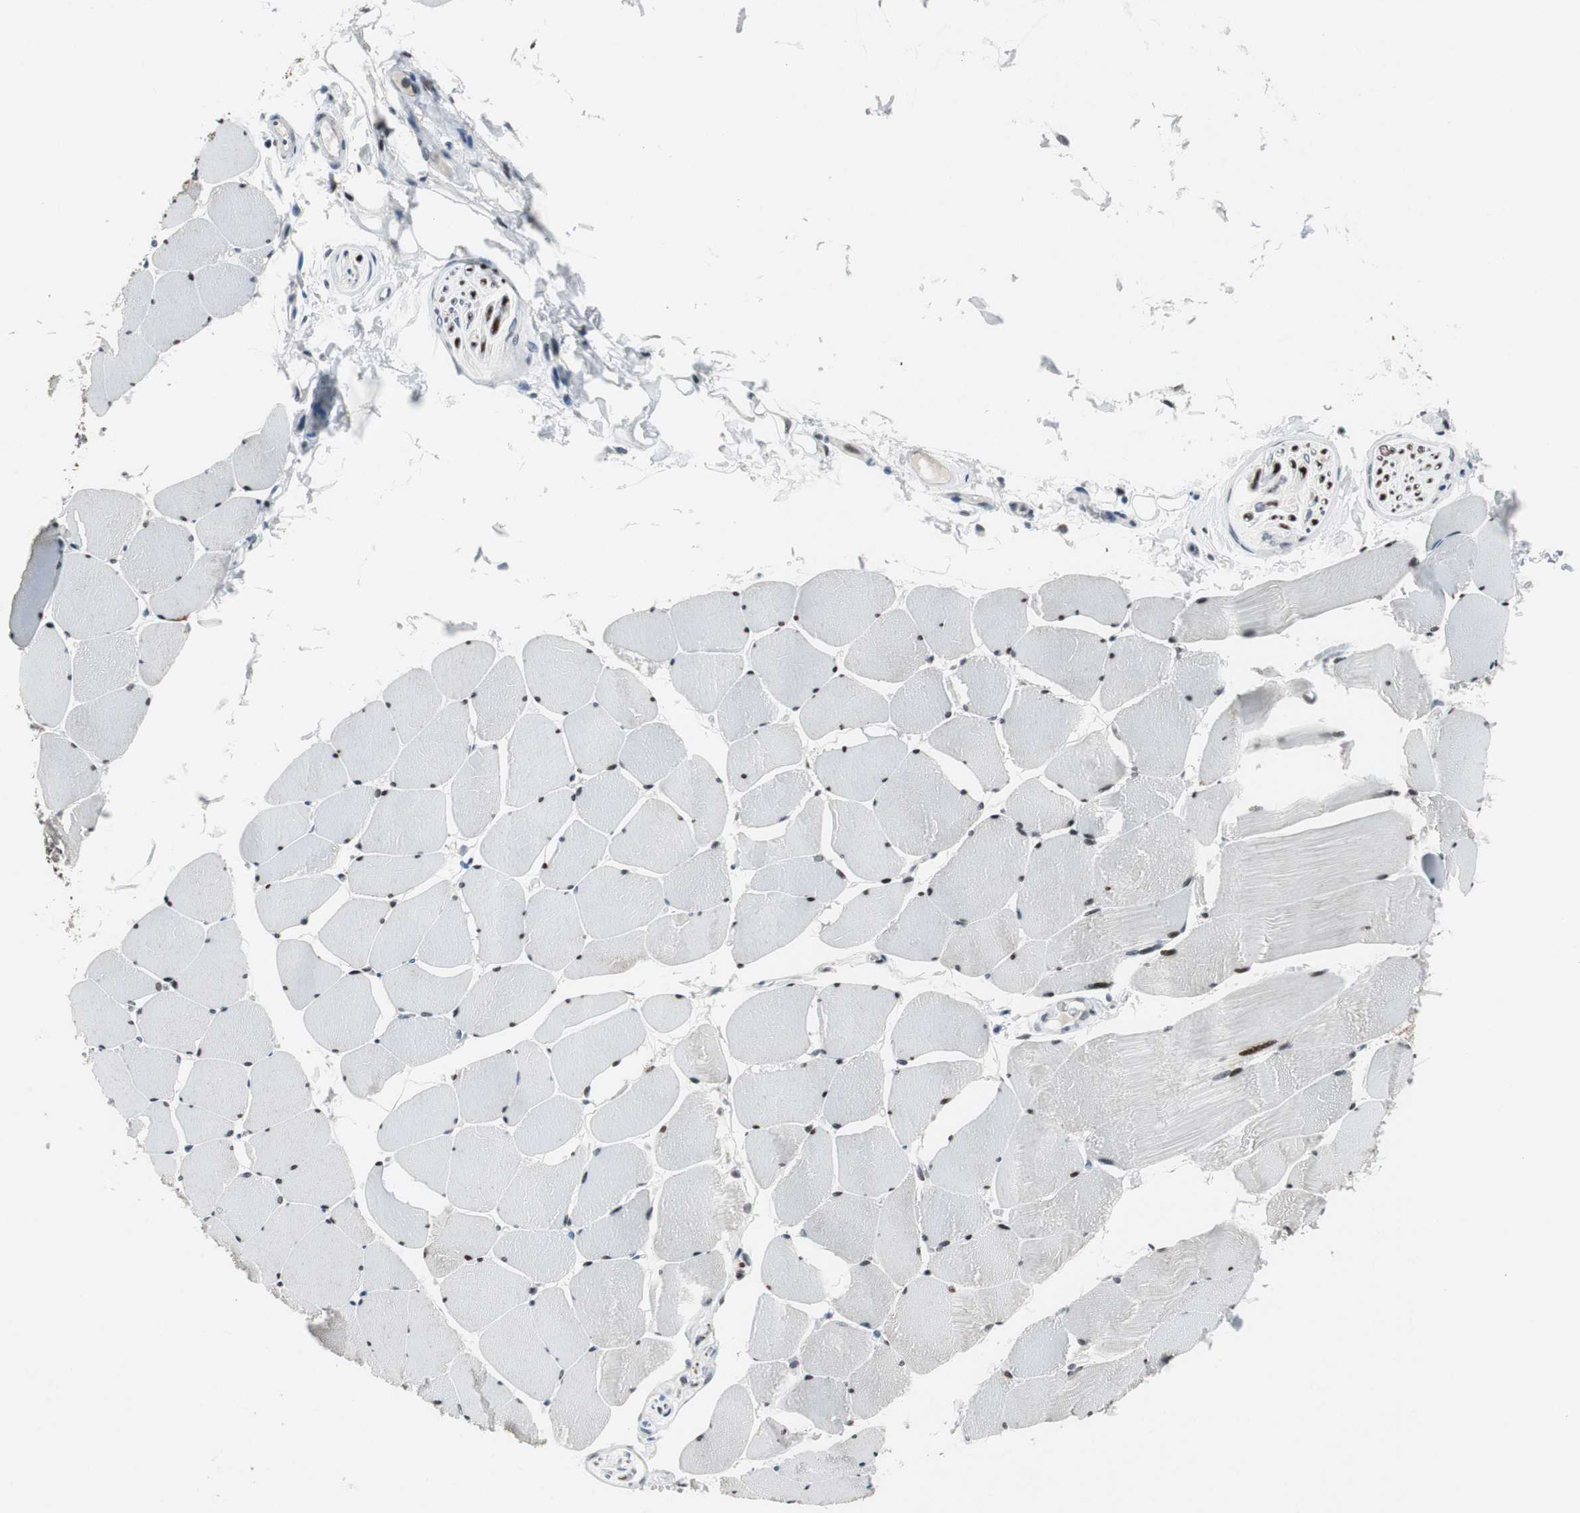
{"staining": {"intensity": "moderate", "quantity": "25%-75%", "location": "nuclear"}, "tissue": "skeletal muscle", "cell_type": "Myocytes", "image_type": "normal", "snomed": [{"axis": "morphology", "description": "Normal tissue, NOS"}, {"axis": "topography", "description": "Skeletal muscle"}], "caption": "Myocytes exhibit medium levels of moderate nuclear positivity in approximately 25%-75% of cells in normal human skeletal muscle.", "gene": "AJUBA", "patient": {"sex": "male", "age": 62}}